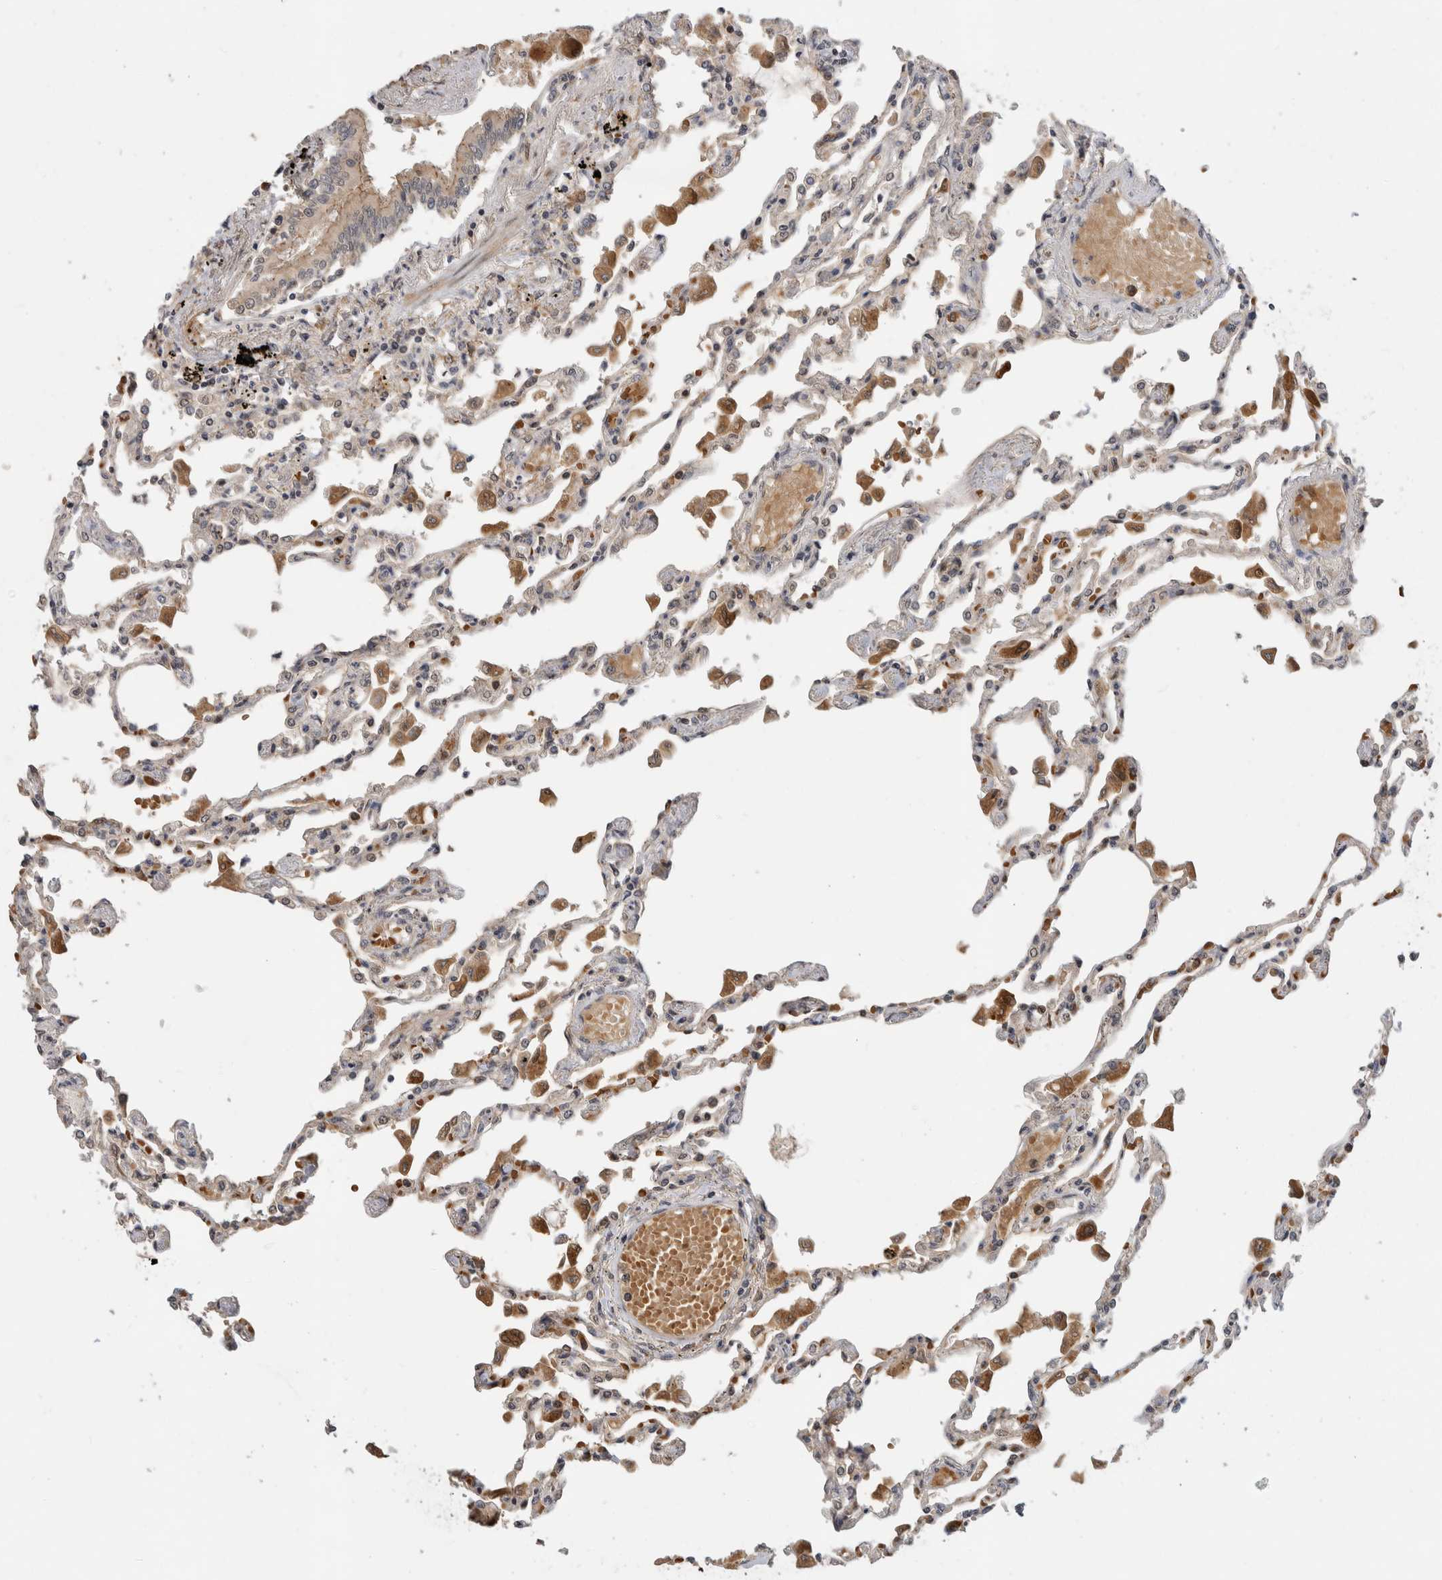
{"staining": {"intensity": "moderate", "quantity": "<25%", "location": "cytoplasmic/membranous"}, "tissue": "lung", "cell_type": "Alveolar cells", "image_type": "normal", "snomed": [{"axis": "morphology", "description": "Normal tissue, NOS"}, {"axis": "topography", "description": "Bronchus"}, {"axis": "topography", "description": "Lung"}], "caption": "Immunohistochemical staining of normal human lung reveals low levels of moderate cytoplasmic/membranous expression in approximately <25% of alveolar cells. The staining was performed using DAB to visualize the protein expression in brown, while the nuclei were stained in blue with hematoxylin (Magnification: 20x).", "gene": "APOL2", "patient": {"sex": "female", "age": 49}}